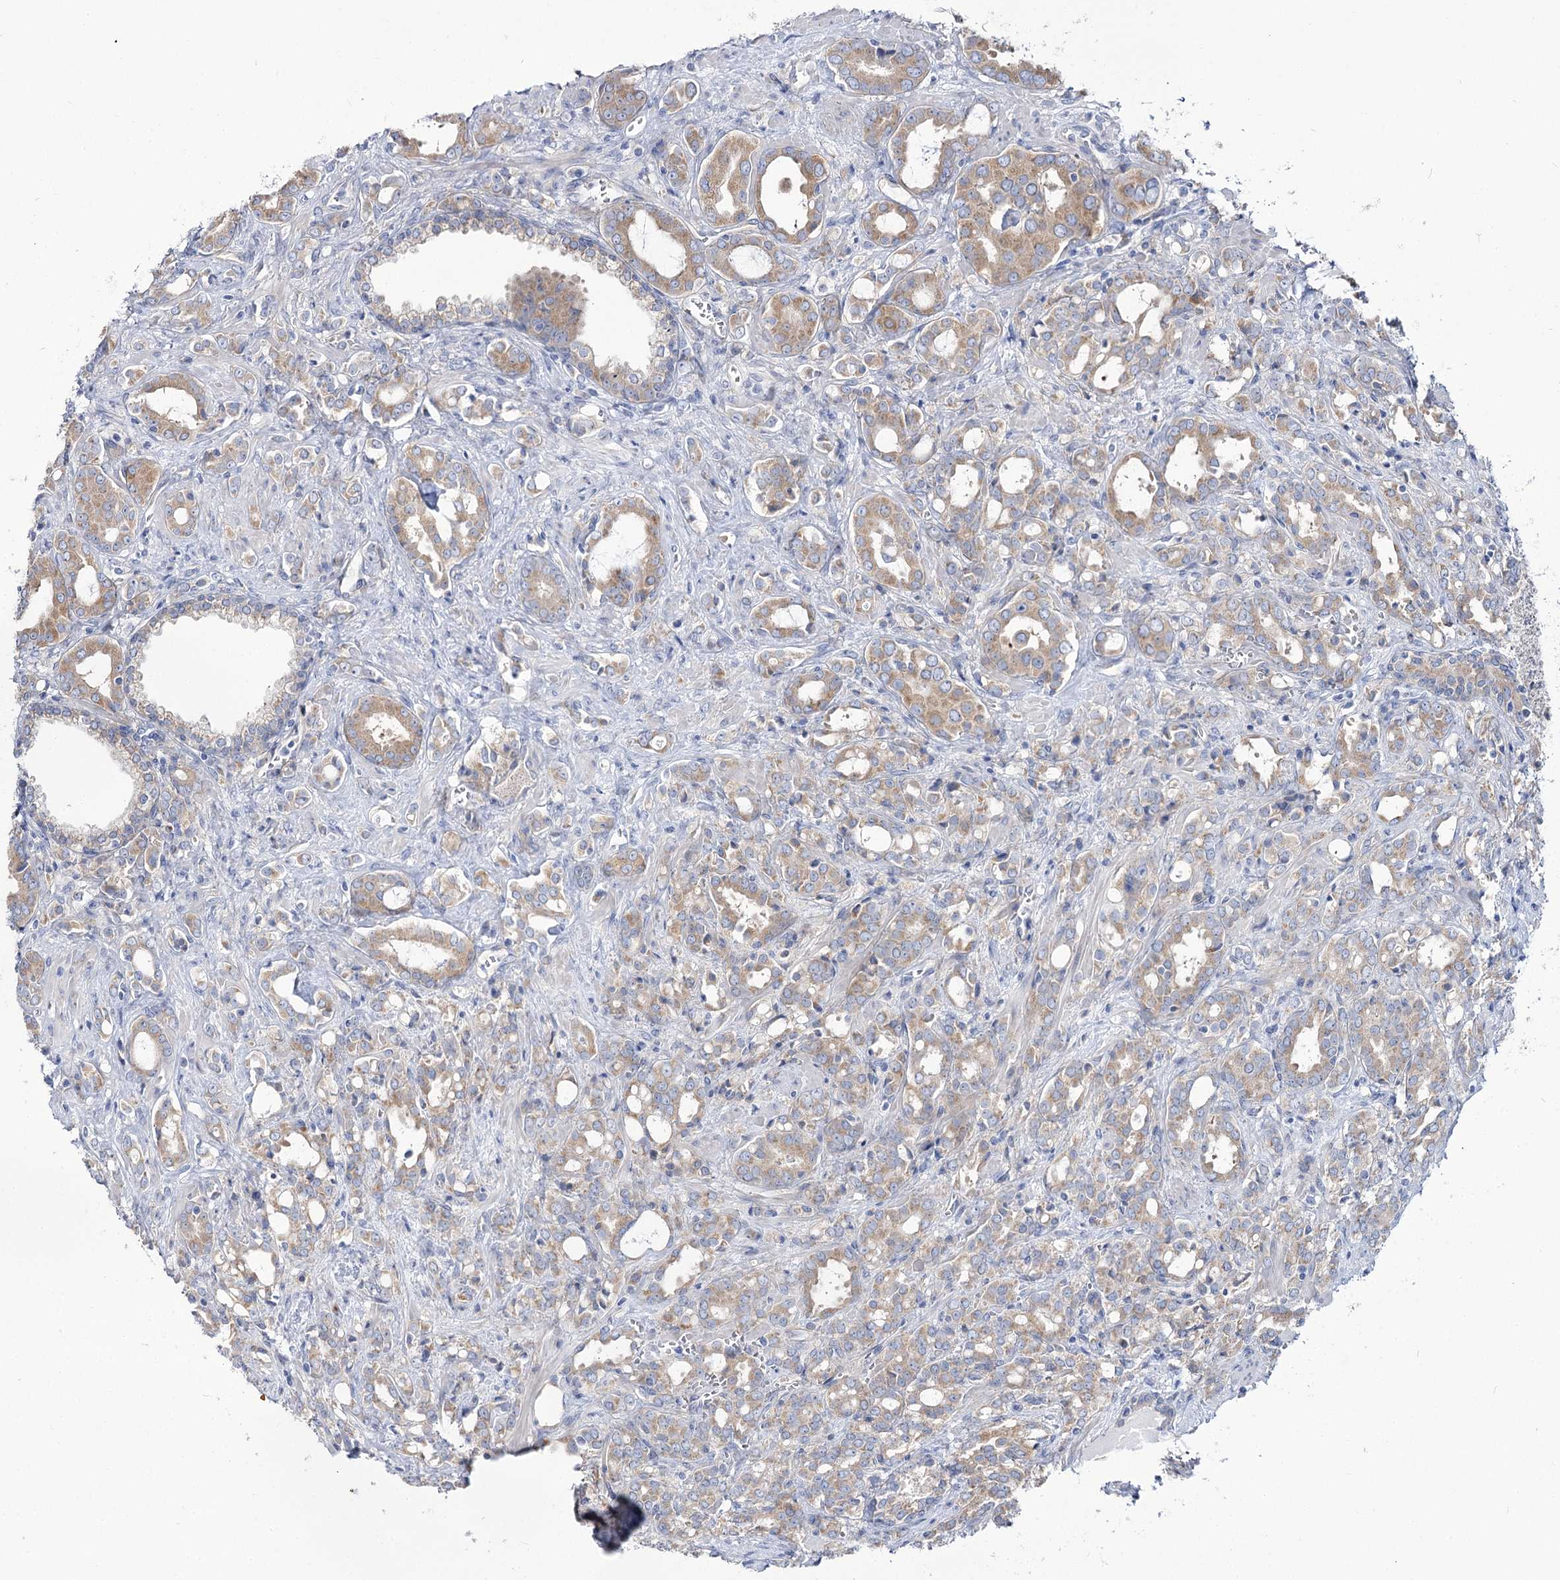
{"staining": {"intensity": "moderate", "quantity": ">75%", "location": "cytoplasmic/membranous"}, "tissue": "prostate cancer", "cell_type": "Tumor cells", "image_type": "cancer", "snomed": [{"axis": "morphology", "description": "Adenocarcinoma, High grade"}, {"axis": "topography", "description": "Prostate"}], "caption": "This image demonstrates prostate high-grade adenocarcinoma stained with IHC to label a protein in brown. The cytoplasmic/membranous of tumor cells show moderate positivity for the protein. Nuclei are counter-stained blue.", "gene": "SUOX", "patient": {"sex": "male", "age": 72}}